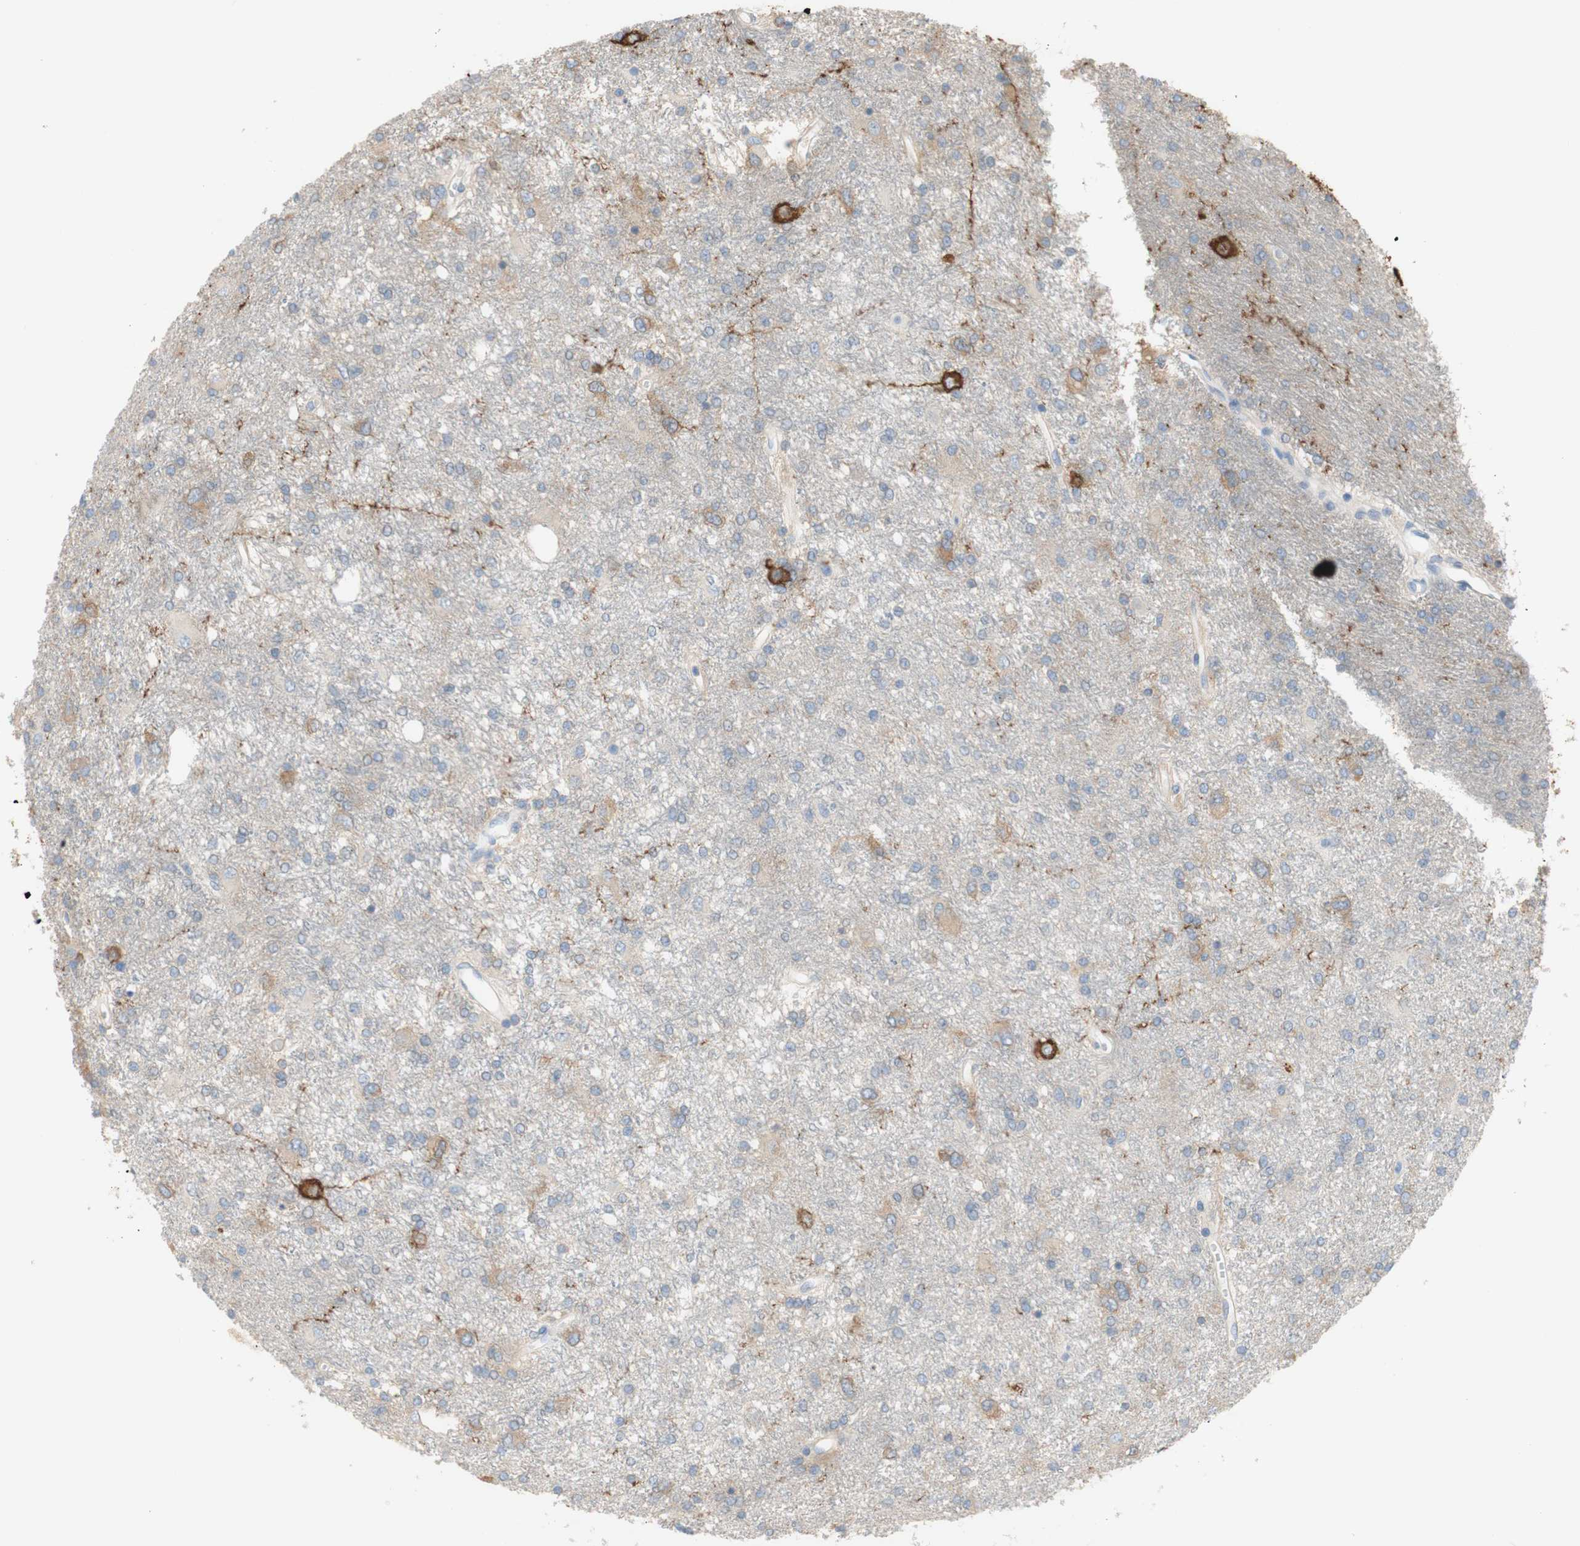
{"staining": {"intensity": "negative", "quantity": "none", "location": "none"}, "tissue": "glioma", "cell_type": "Tumor cells", "image_type": "cancer", "snomed": [{"axis": "morphology", "description": "Glioma, malignant, High grade"}, {"axis": "topography", "description": "Brain"}], "caption": "DAB immunohistochemical staining of high-grade glioma (malignant) exhibits no significant expression in tumor cells.", "gene": "ATP2B1", "patient": {"sex": "female", "age": 59}}